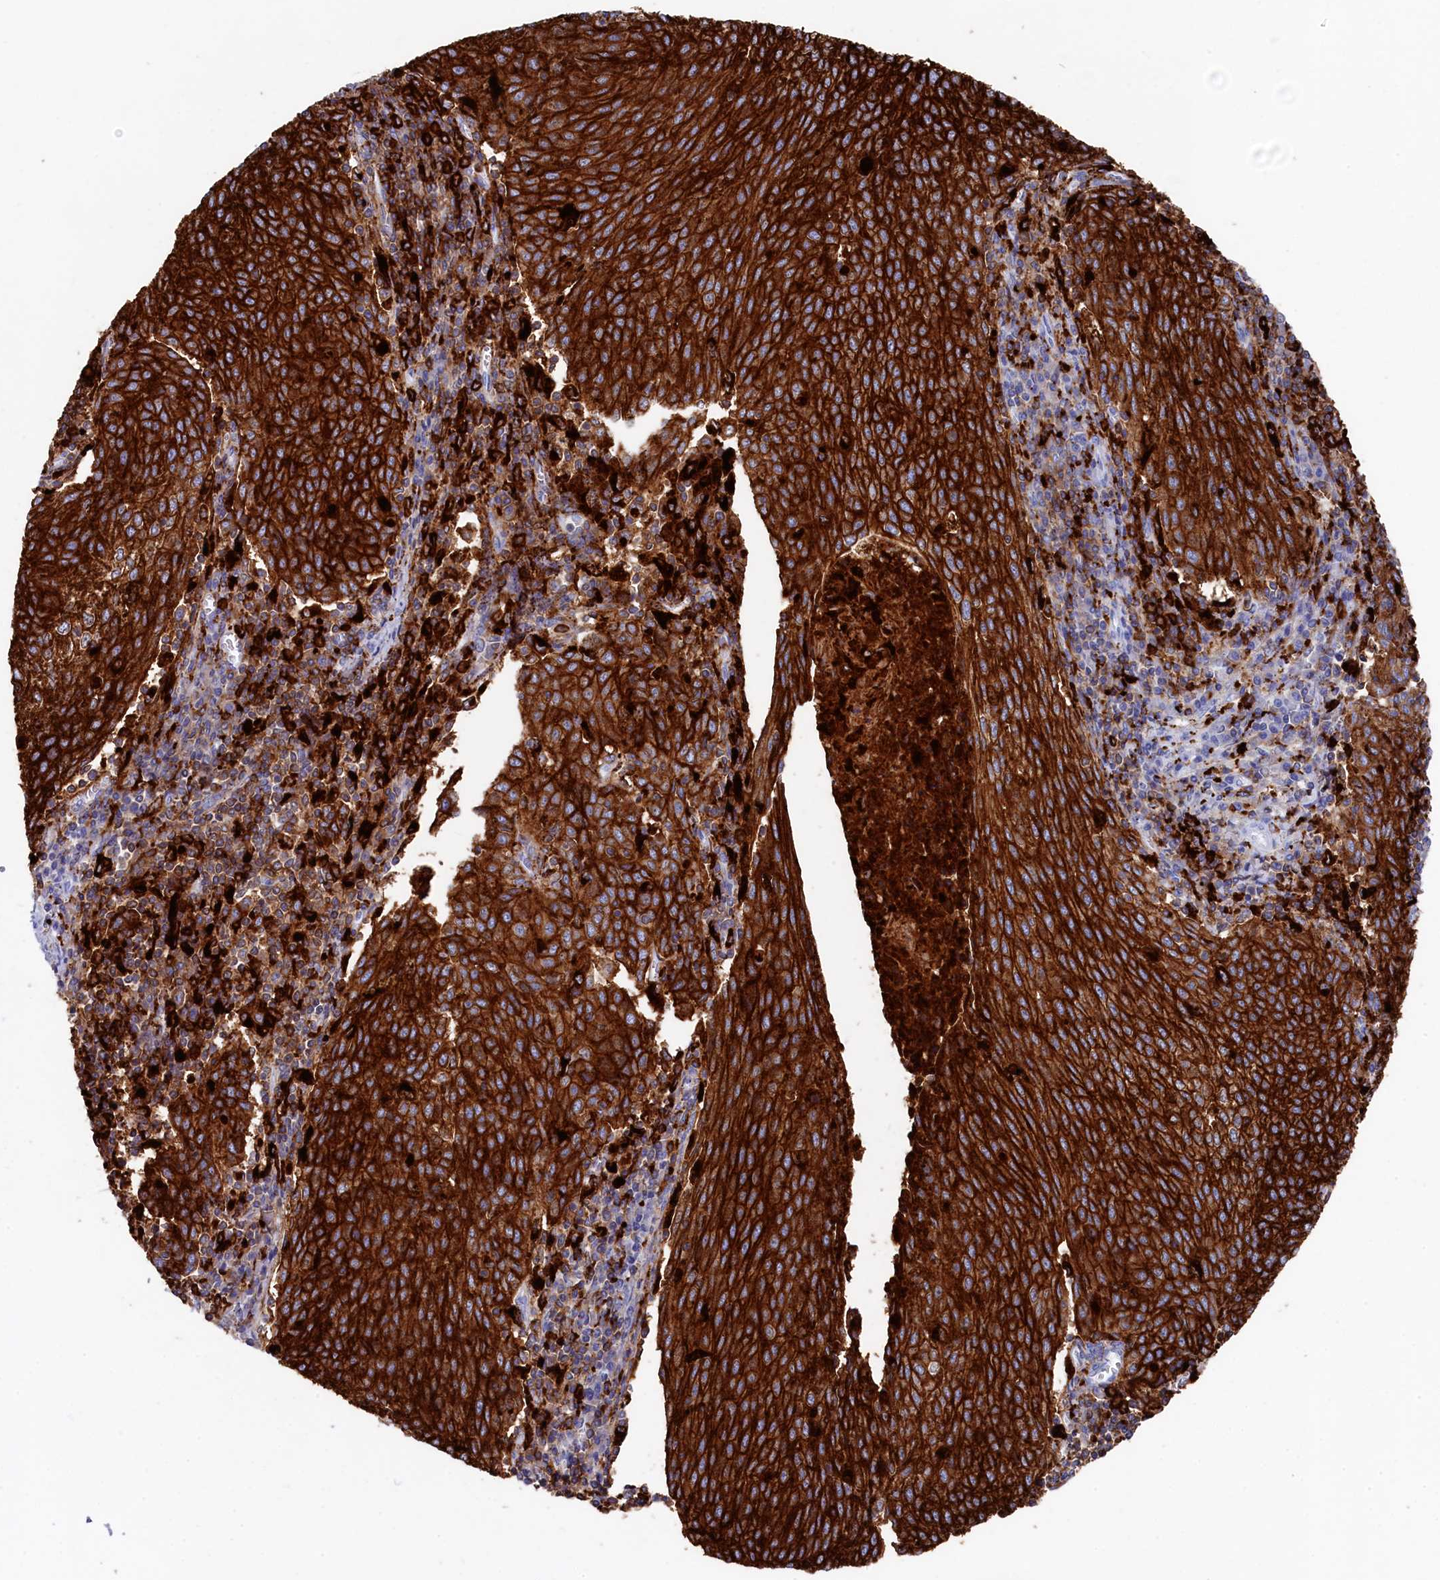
{"staining": {"intensity": "strong", "quantity": ">75%", "location": "cytoplasmic/membranous"}, "tissue": "cervical cancer", "cell_type": "Tumor cells", "image_type": "cancer", "snomed": [{"axis": "morphology", "description": "Squamous cell carcinoma, NOS"}, {"axis": "topography", "description": "Cervix"}], "caption": "A brown stain labels strong cytoplasmic/membranous positivity of a protein in cervical cancer tumor cells. Ihc stains the protein of interest in brown and the nuclei are stained blue.", "gene": "PLAC8", "patient": {"sex": "female", "age": 46}}